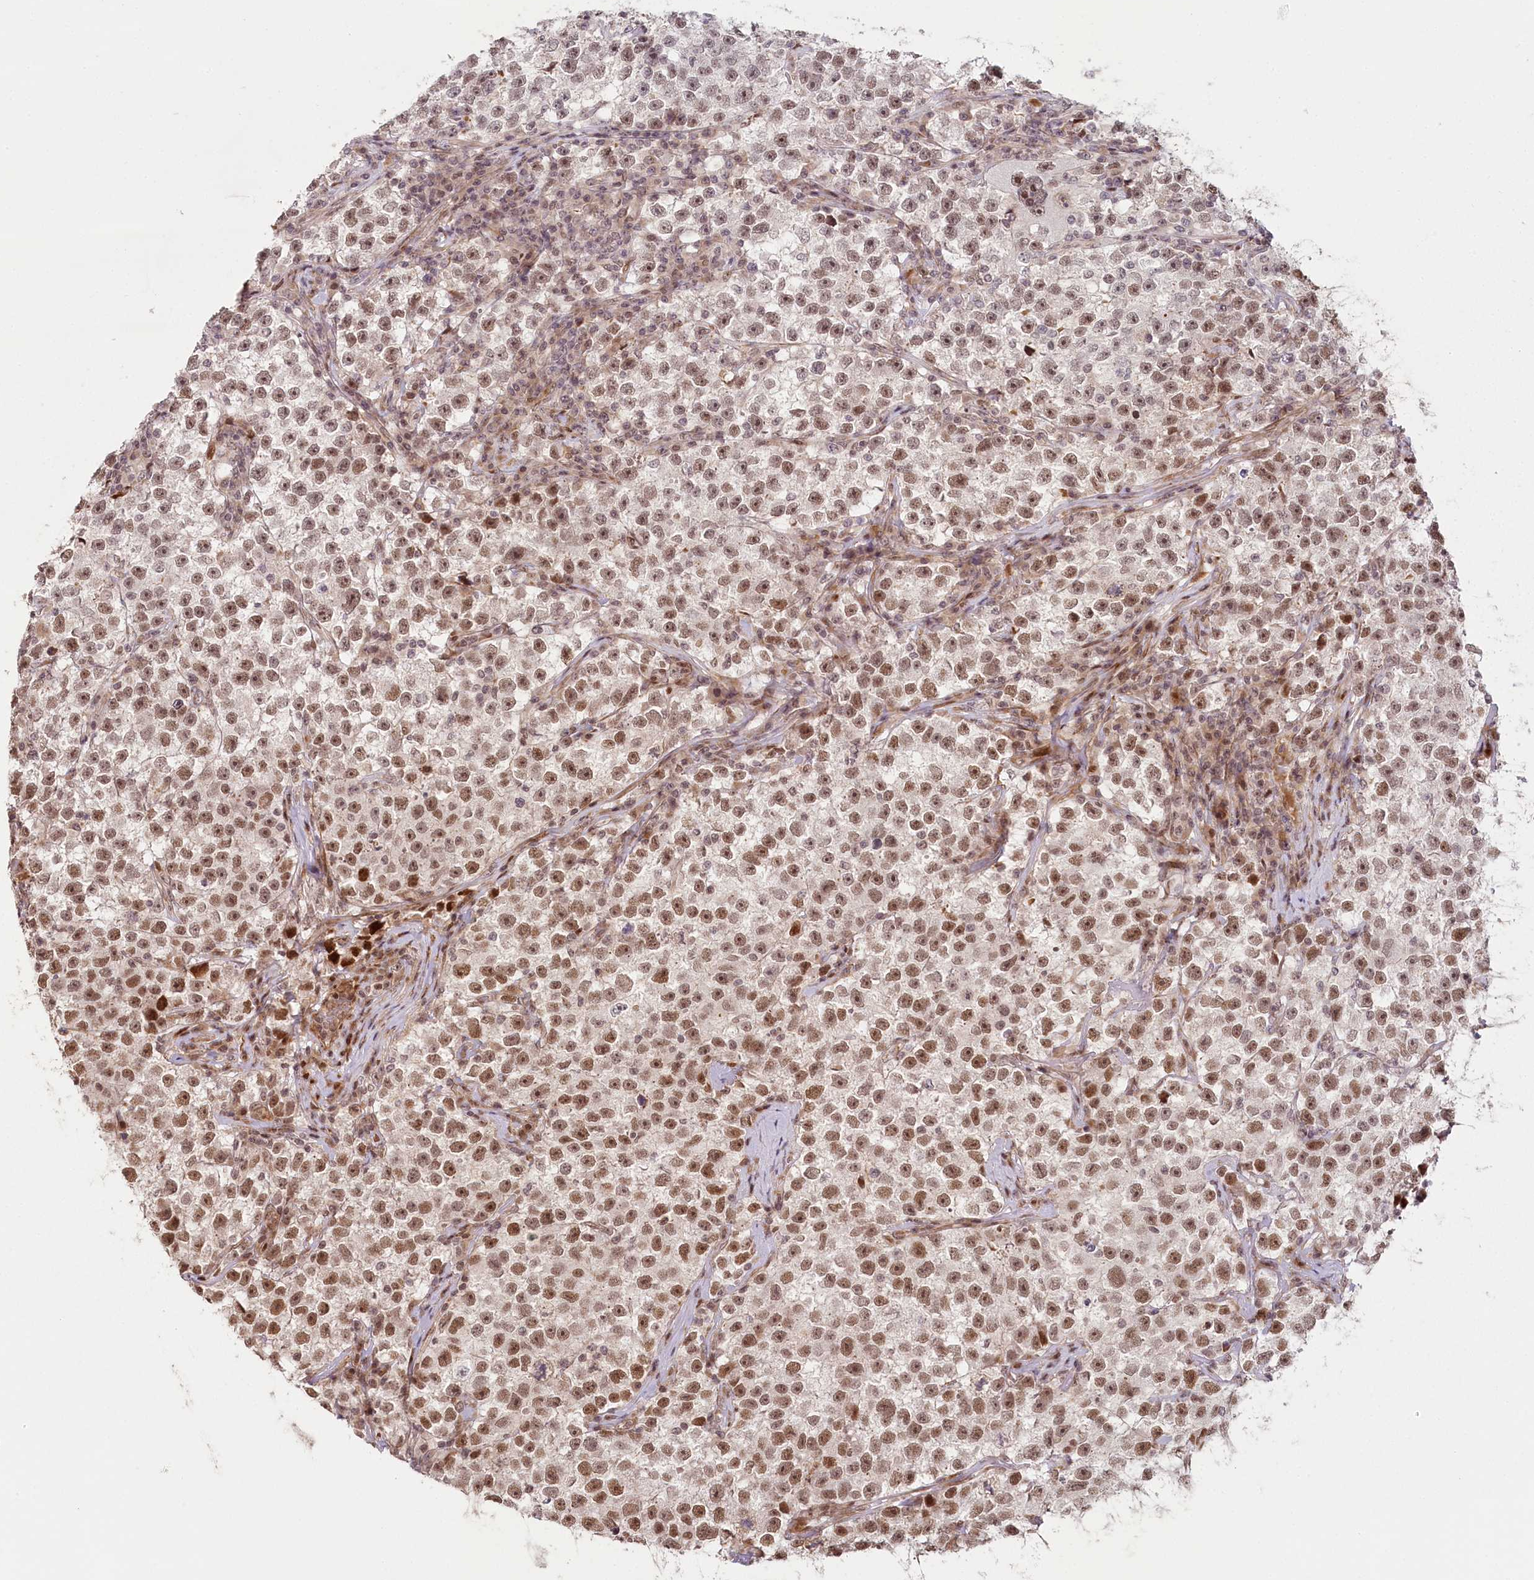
{"staining": {"intensity": "moderate", "quantity": "25%-75%", "location": "nuclear"}, "tissue": "testis cancer", "cell_type": "Tumor cells", "image_type": "cancer", "snomed": [{"axis": "morphology", "description": "Seminoma, NOS"}, {"axis": "topography", "description": "Testis"}], "caption": "Moderate nuclear staining for a protein is identified in about 25%-75% of tumor cells of testis cancer (seminoma) using IHC.", "gene": "FAM204A", "patient": {"sex": "male", "age": 22}}